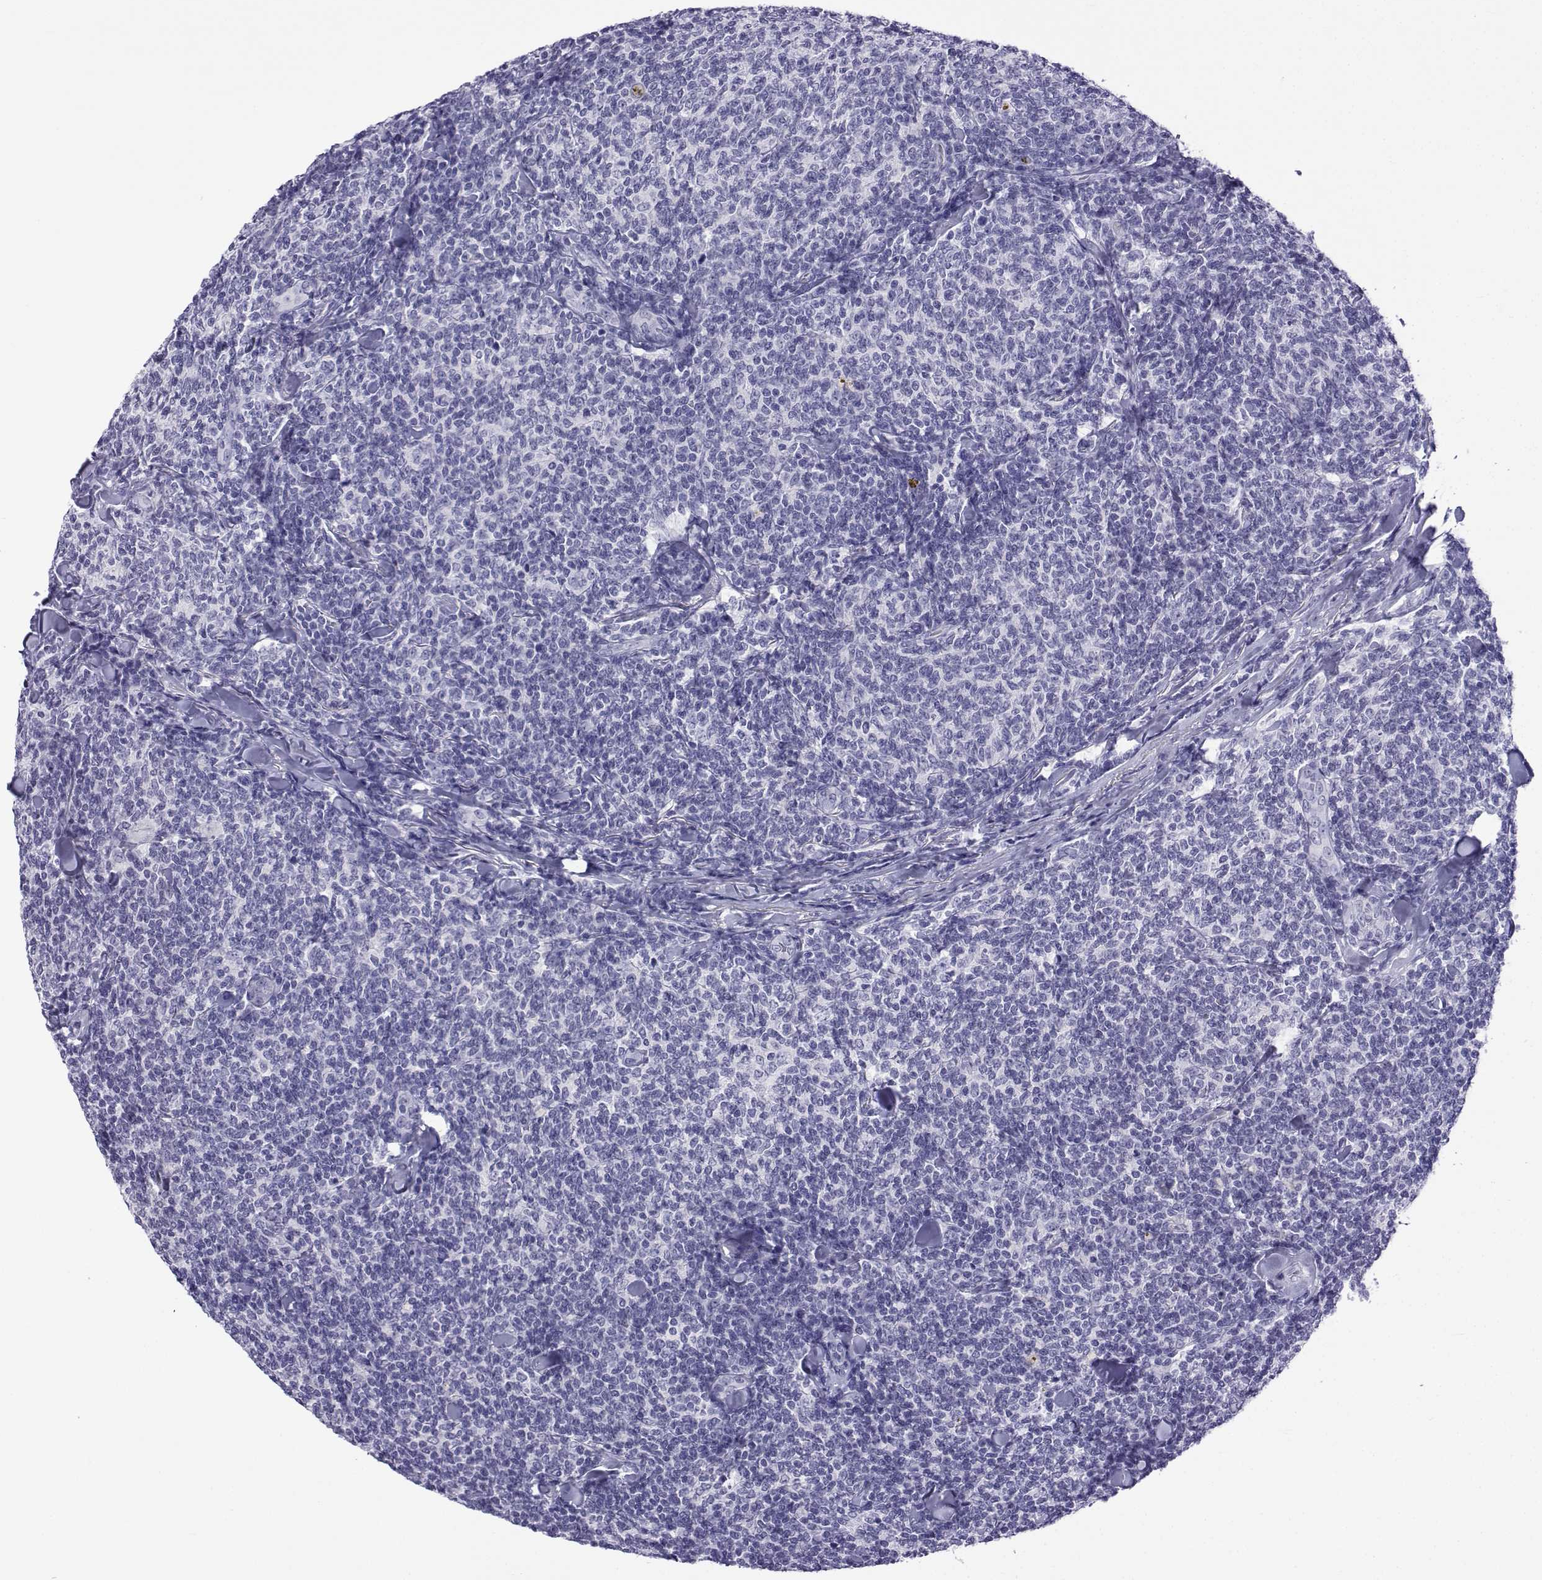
{"staining": {"intensity": "negative", "quantity": "none", "location": "none"}, "tissue": "lymphoma", "cell_type": "Tumor cells", "image_type": "cancer", "snomed": [{"axis": "morphology", "description": "Malignant lymphoma, non-Hodgkin's type, Low grade"}, {"axis": "topography", "description": "Lymph node"}], "caption": "A high-resolution micrograph shows immunohistochemistry staining of malignant lymphoma, non-Hodgkin's type (low-grade), which displays no significant positivity in tumor cells.", "gene": "ACTL7A", "patient": {"sex": "female", "age": 56}}